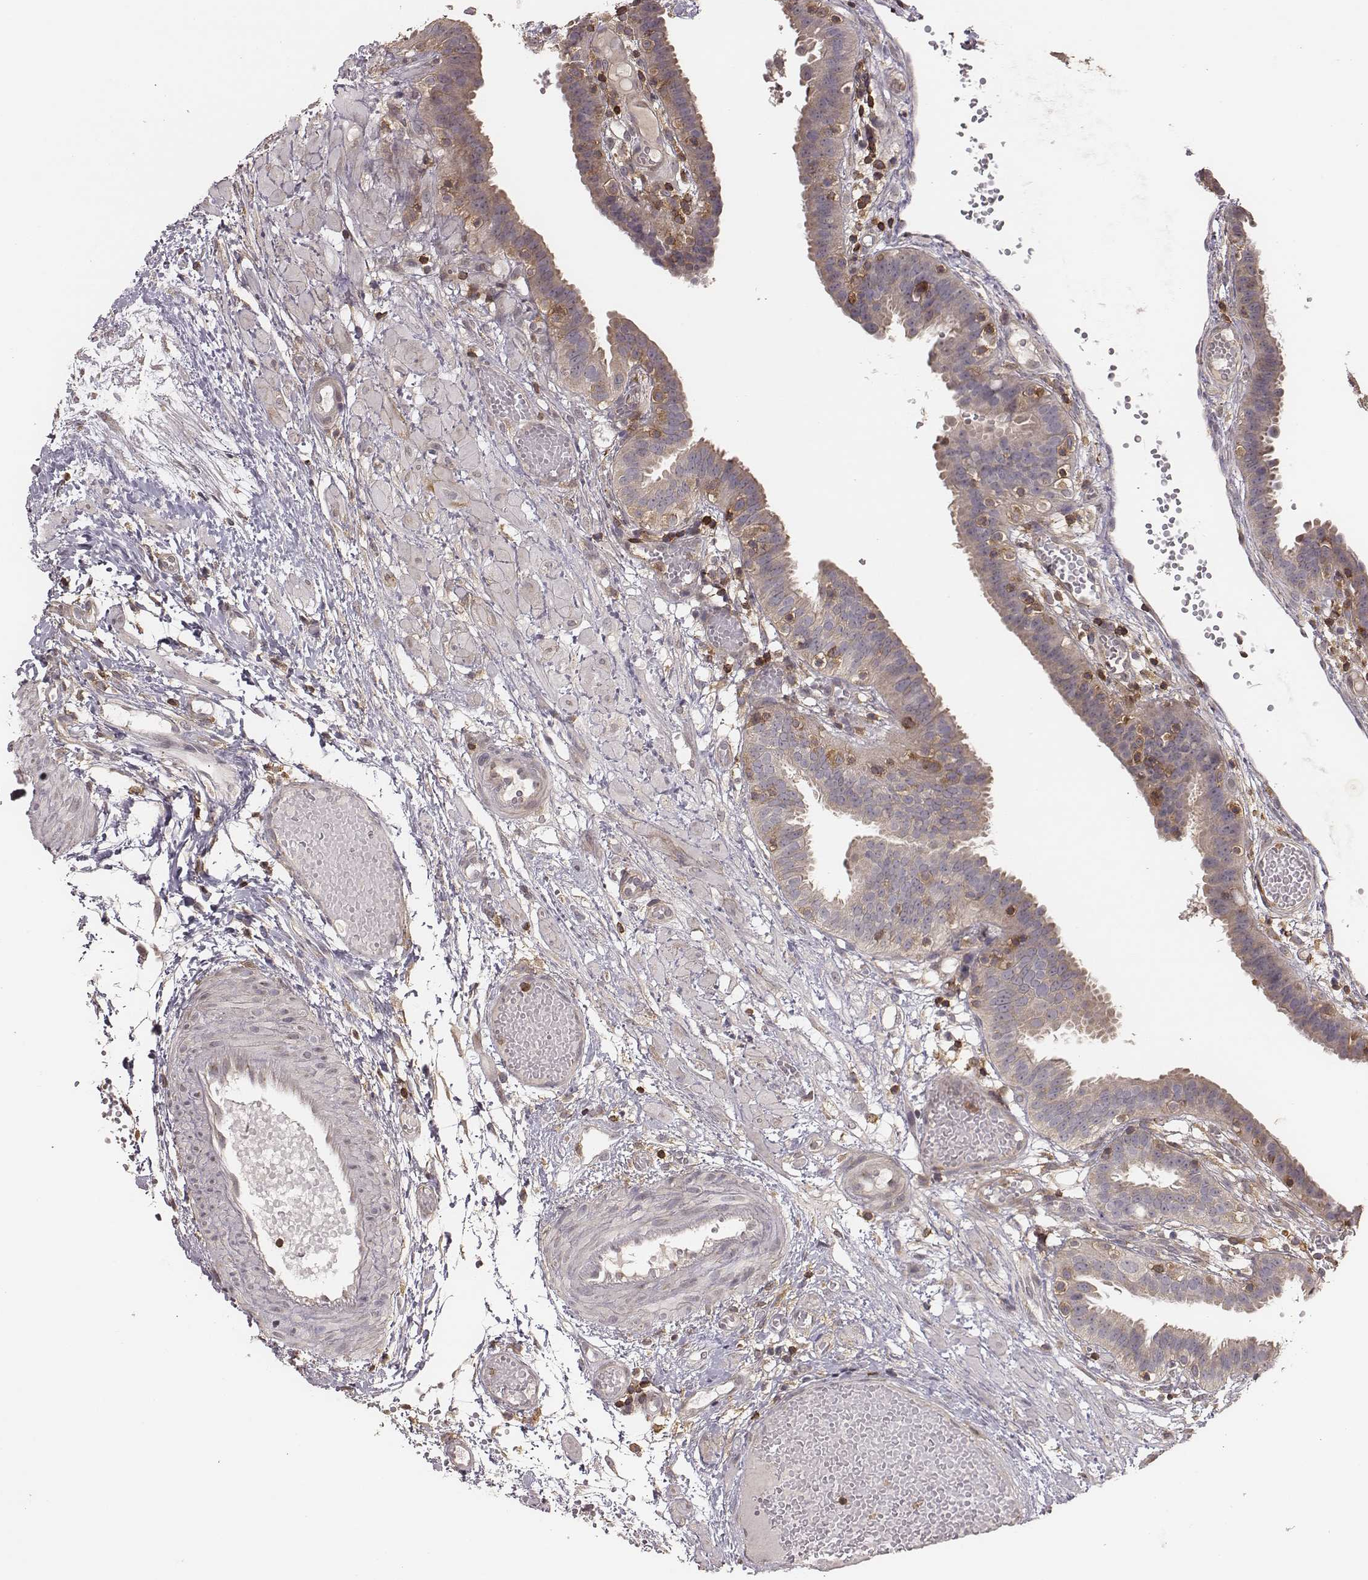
{"staining": {"intensity": "negative", "quantity": "none", "location": "none"}, "tissue": "fallopian tube", "cell_type": "Glandular cells", "image_type": "normal", "snomed": [{"axis": "morphology", "description": "Normal tissue, NOS"}, {"axis": "topography", "description": "Fallopian tube"}], "caption": "A high-resolution micrograph shows immunohistochemistry (IHC) staining of benign fallopian tube, which exhibits no significant staining in glandular cells.", "gene": "PILRA", "patient": {"sex": "female", "age": 37}}